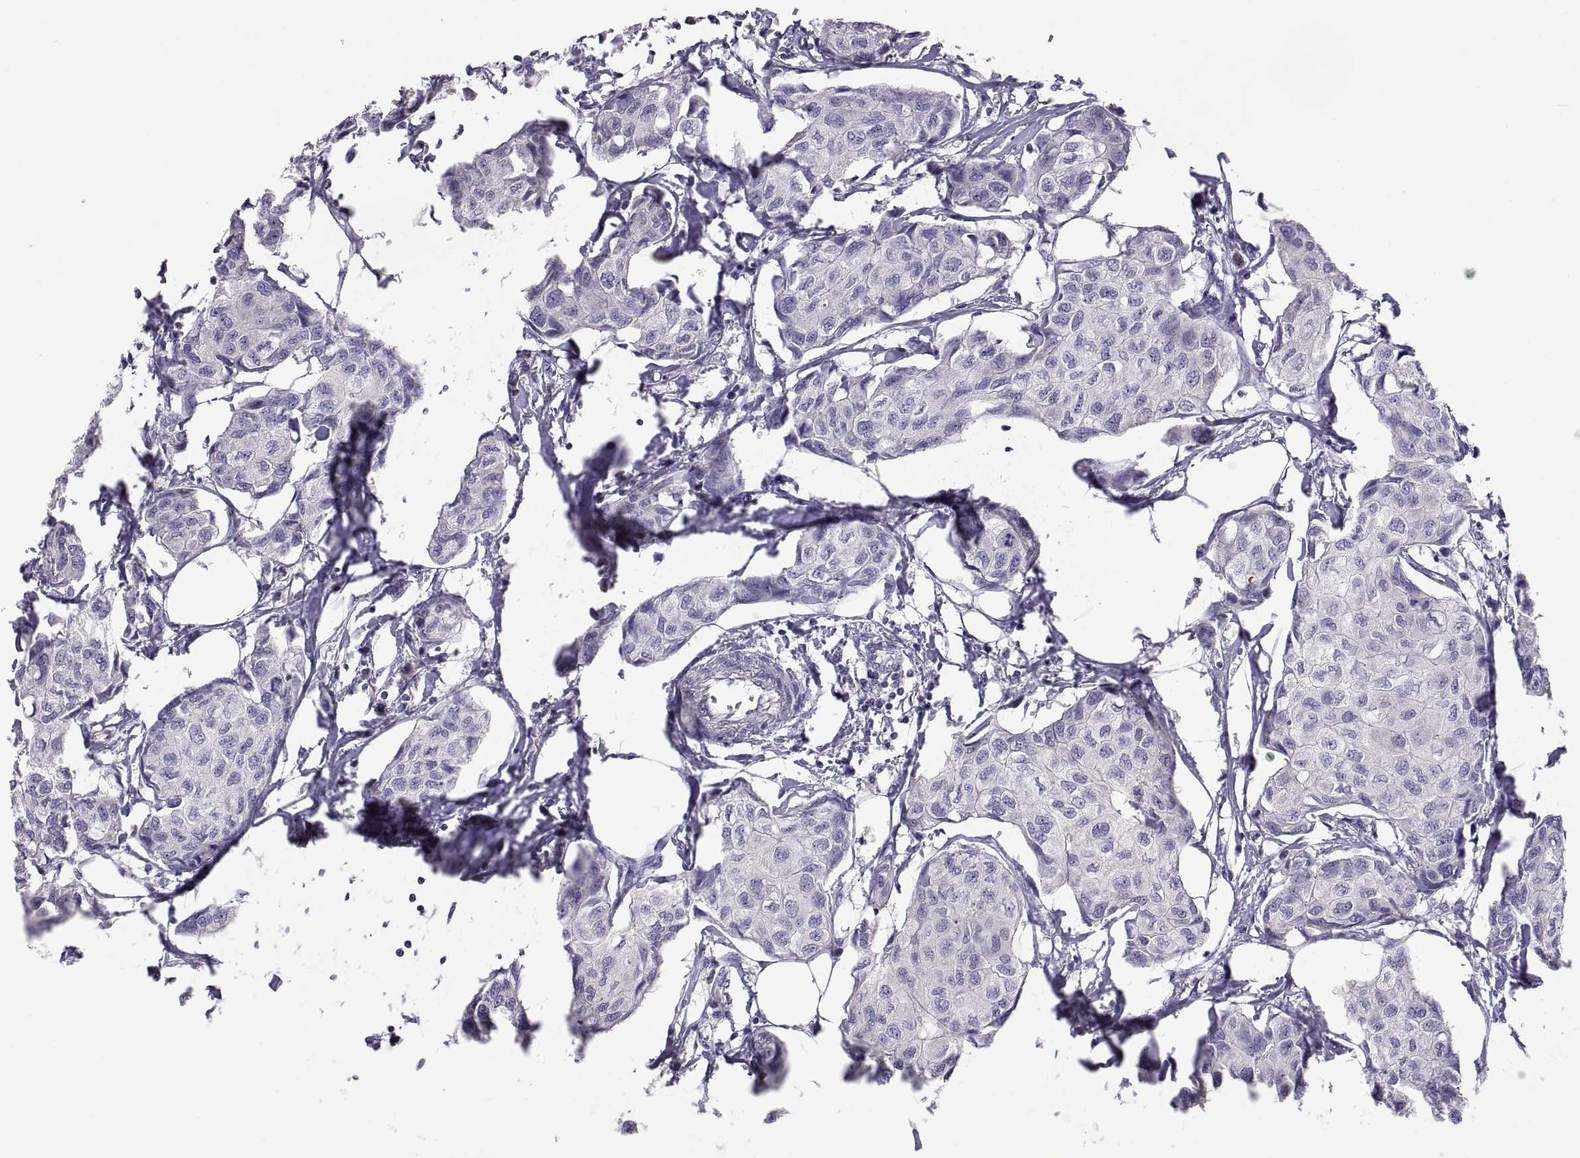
{"staining": {"intensity": "negative", "quantity": "none", "location": "none"}, "tissue": "breast cancer", "cell_type": "Tumor cells", "image_type": "cancer", "snomed": [{"axis": "morphology", "description": "Duct carcinoma"}, {"axis": "topography", "description": "Breast"}], "caption": "The IHC micrograph has no significant staining in tumor cells of breast invasive ductal carcinoma tissue.", "gene": "FGF9", "patient": {"sex": "female", "age": 80}}